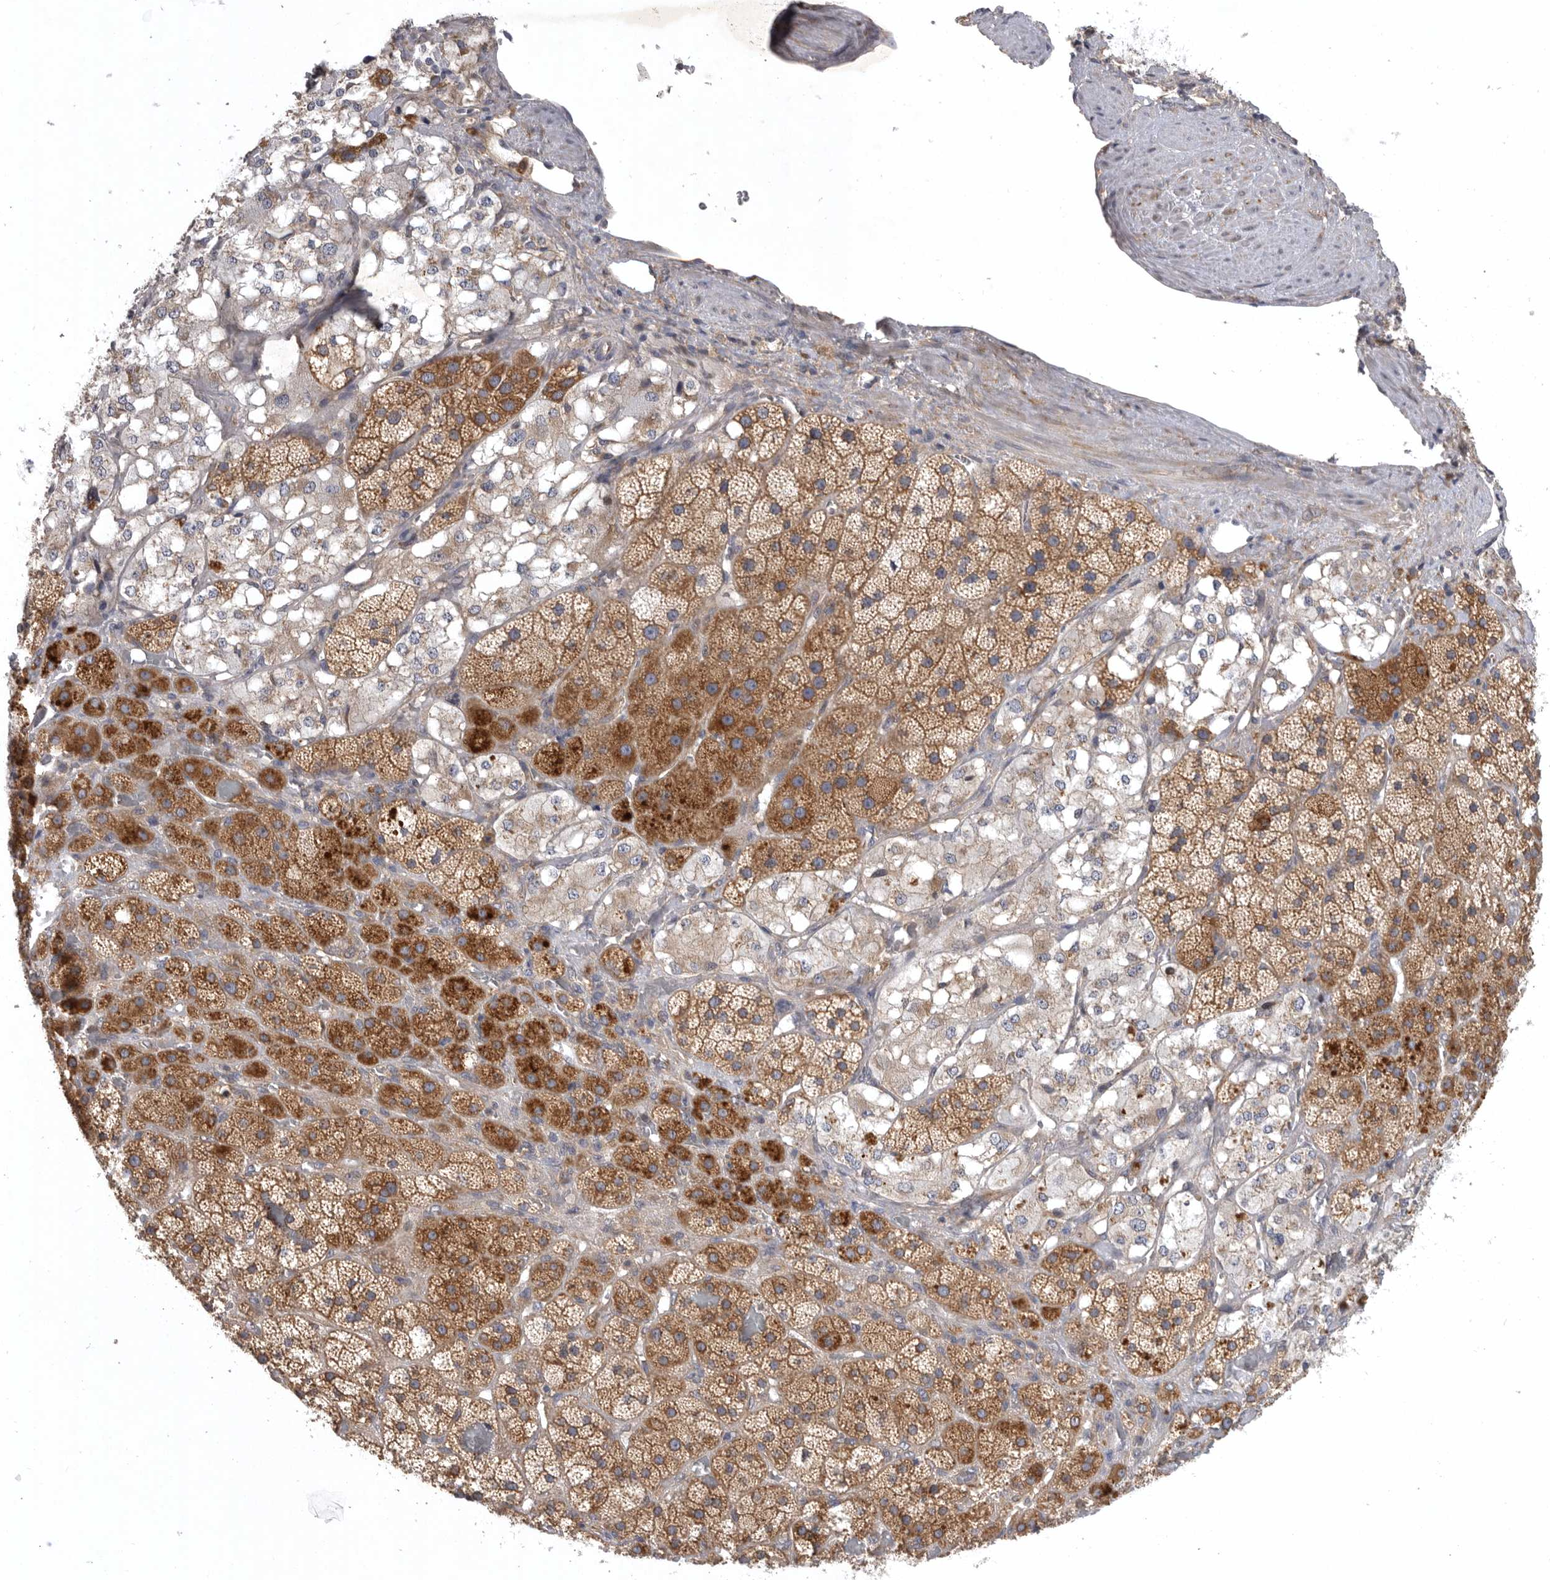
{"staining": {"intensity": "moderate", "quantity": ">75%", "location": "cytoplasmic/membranous"}, "tissue": "adrenal gland", "cell_type": "Glandular cells", "image_type": "normal", "snomed": [{"axis": "morphology", "description": "Normal tissue, NOS"}, {"axis": "topography", "description": "Adrenal gland"}], "caption": "An immunohistochemistry (IHC) micrograph of normal tissue is shown. Protein staining in brown highlights moderate cytoplasmic/membranous positivity in adrenal gland within glandular cells. (DAB (3,3'-diaminobenzidine) = brown stain, brightfield microscopy at high magnification).", "gene": "C1orf109", "patient": {"sex": "male", "age": 57}}